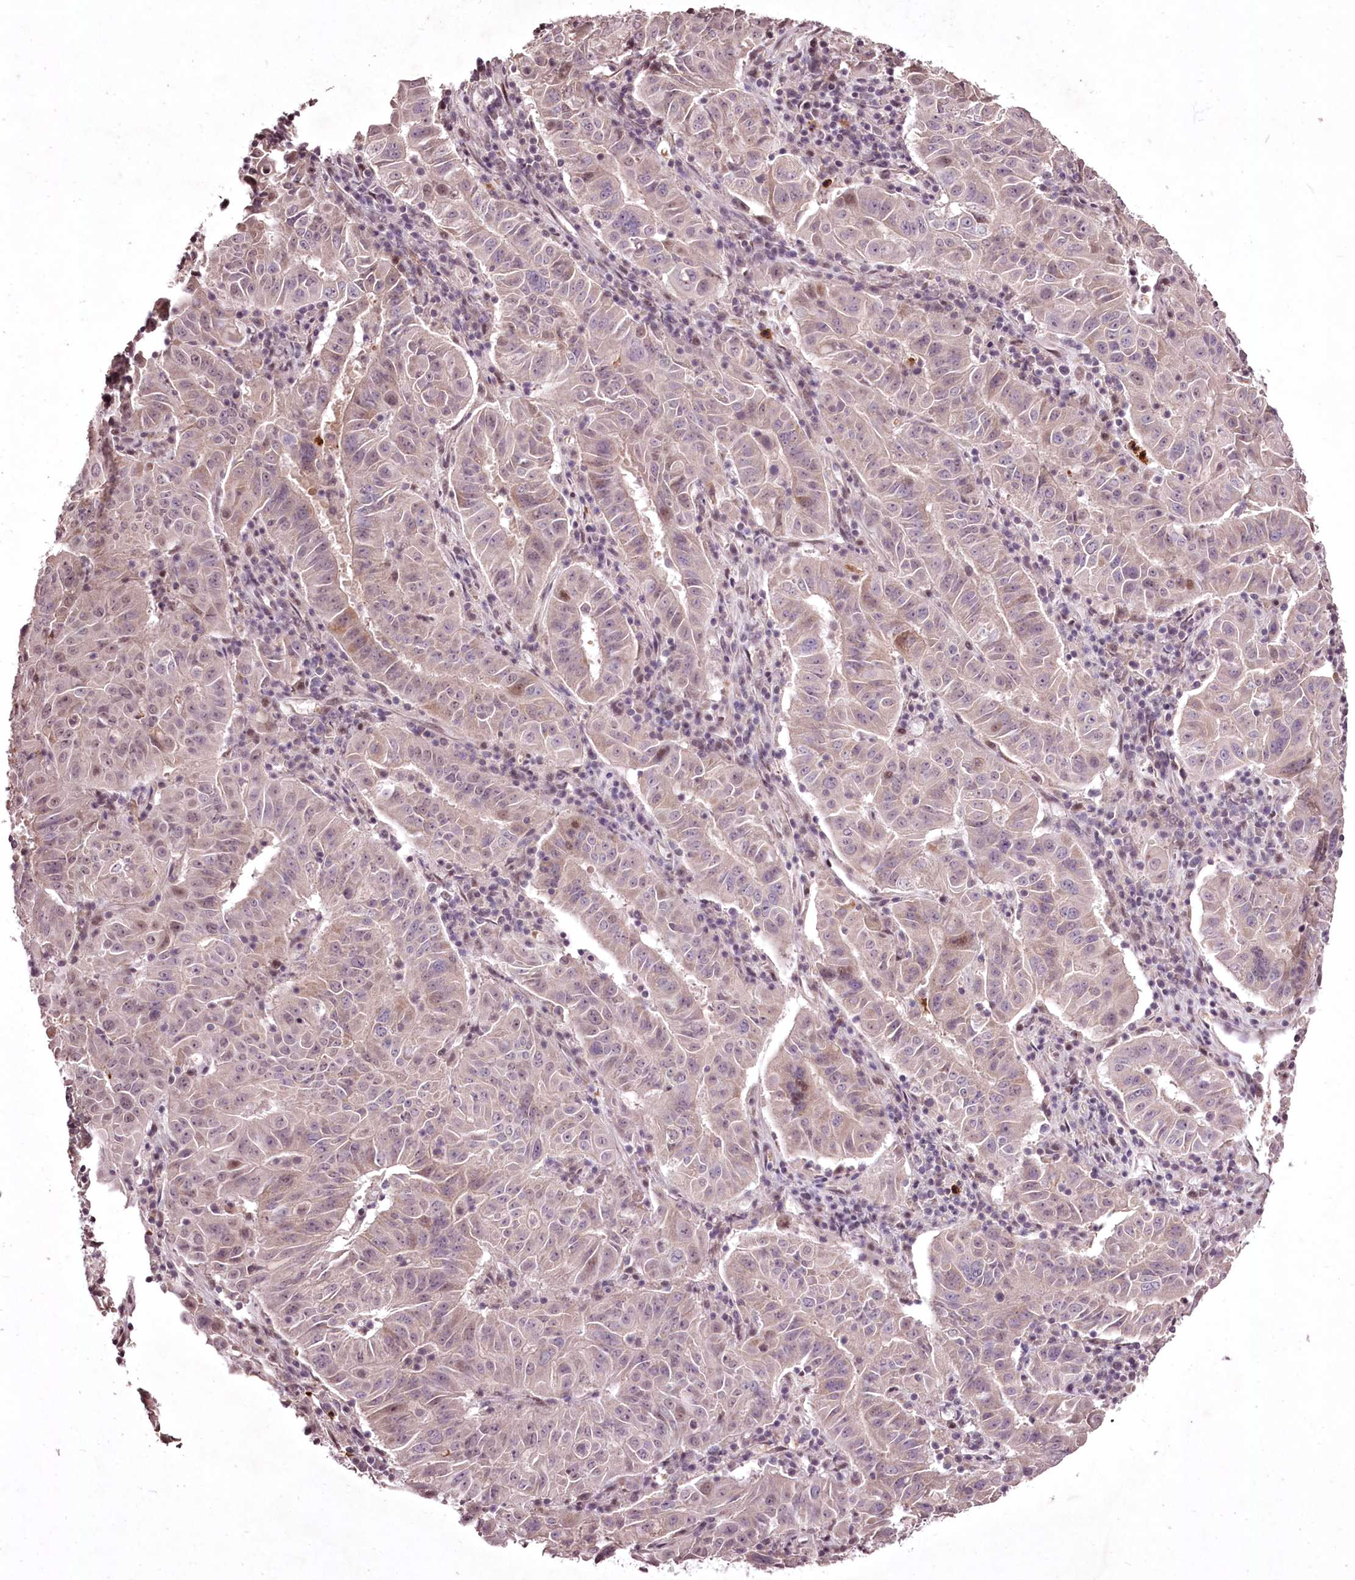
{"staining": {"intensity": "weak", "quantity": "<25%", "location": "cytoplasmic/membranous,nuclear"}, "tissue": "pancreatic cancer", "cell_type": "Tumor cells", "image_type": "cancer", "snomed": [{"axis": "morphology", "description": "Adenocarcinoma, NOS"}, {"axis": "topography", "description": "Pancreas"}], "caption": "The photomicrograph exhibits no staining of tumor cells in pancreatic adenocarcinoma.", "gene": "ADRA1D", "patient": {"sex": "male", "age": 63}}